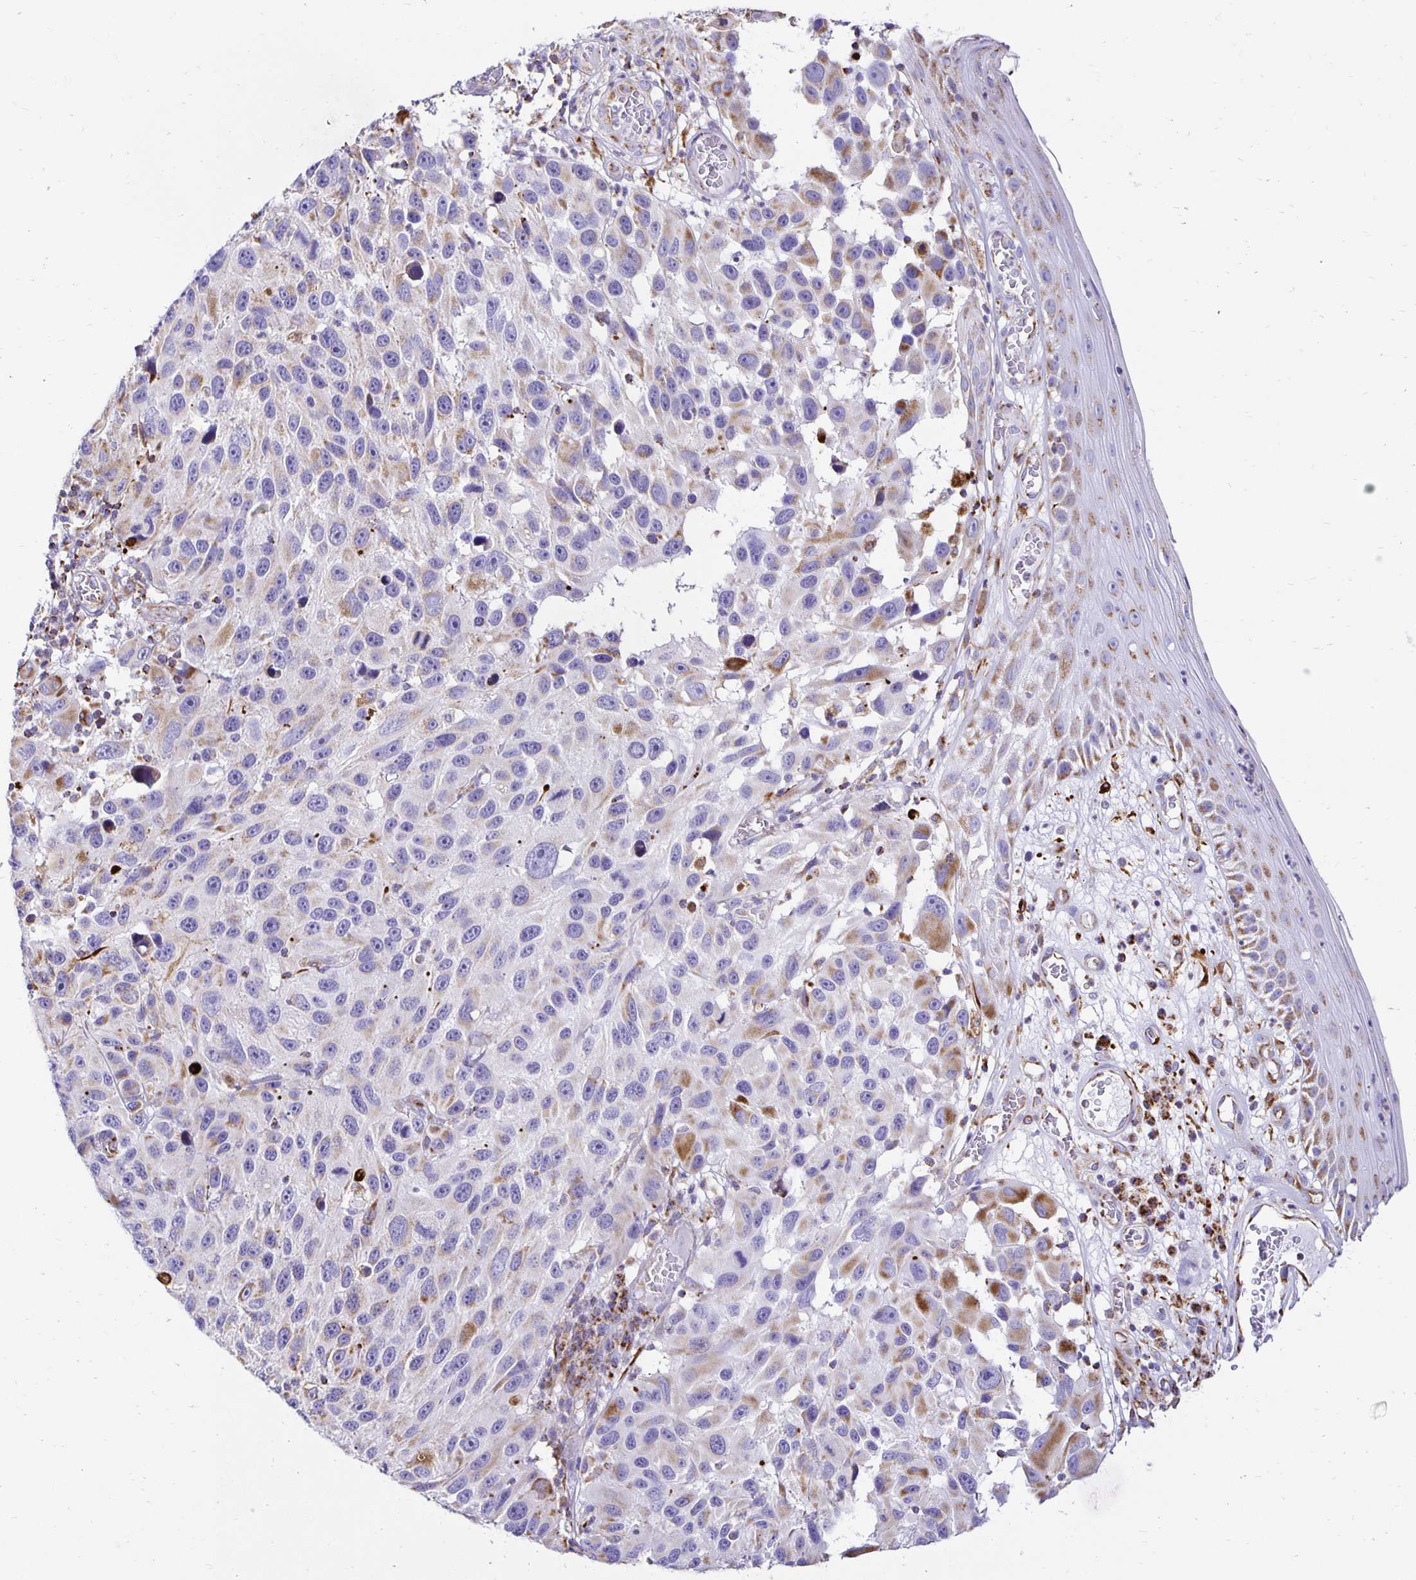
{"staining": {"intensity": "moderate", "quantity": "<25%", "location": "cytoplasmic/membranous"}, "tissue": "melanoma", "cell_type": "Tumor cells", "image_type": "cancer", "snomed": [{"axis": "morphology", "description": "Malignant melanoma, NOS"}, {"axis": "topography", "description": "Skin"}], "caption": "Immunohistochemistry (DAB) staining of malignant melanoma shows moderate cytoplasmic/membranous protein expression in about <25% of tumor cells. The staining is performed using DAB (3,3'-diaminobenzidine) brown chromogen to label protein expression. The nuclei are counter-stained blue using hematoxylin.", "gene": "PLAAT2", "patient": {"sex": "male", "age": 53}}